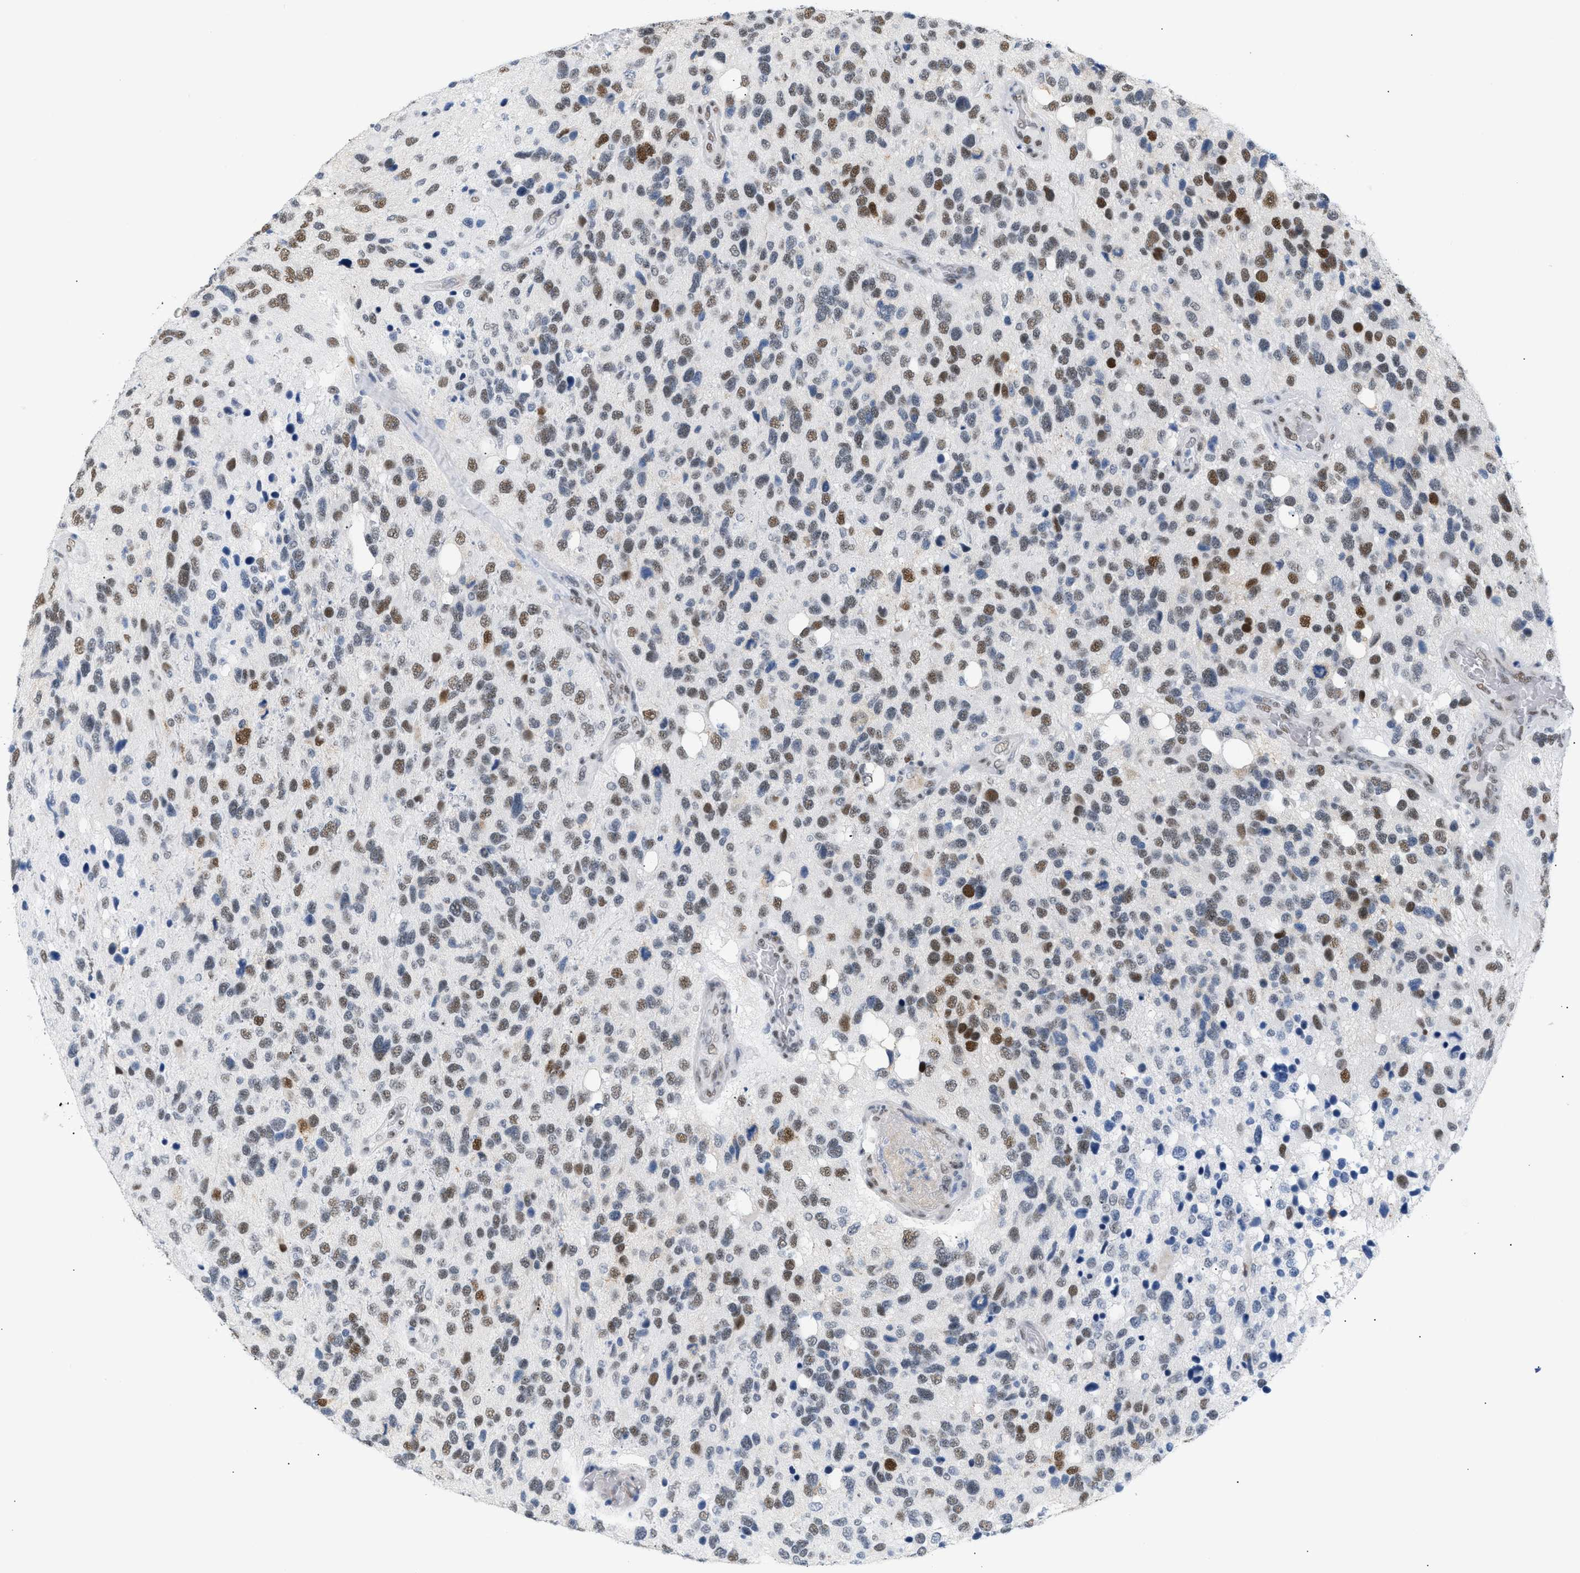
{"staining": {"intensity": "moderate", "quantity": "25%-75%", "location": "nuclear"}, "tissue": "glioma", "cell_type": "Tumor cells", "image_type": "cancer", "snomed": [{"axis": "morphology", "description": "Glioma, malignant, High grade"}, {"axis": "topography", "description": "Brain"}], "caption": "A brown stain shows moderate nuclear staining of a protein in high-grade glioma (malignant) tumor cells.", "gene": "ELN", "patient": {"sex": "female", "age": 58}}